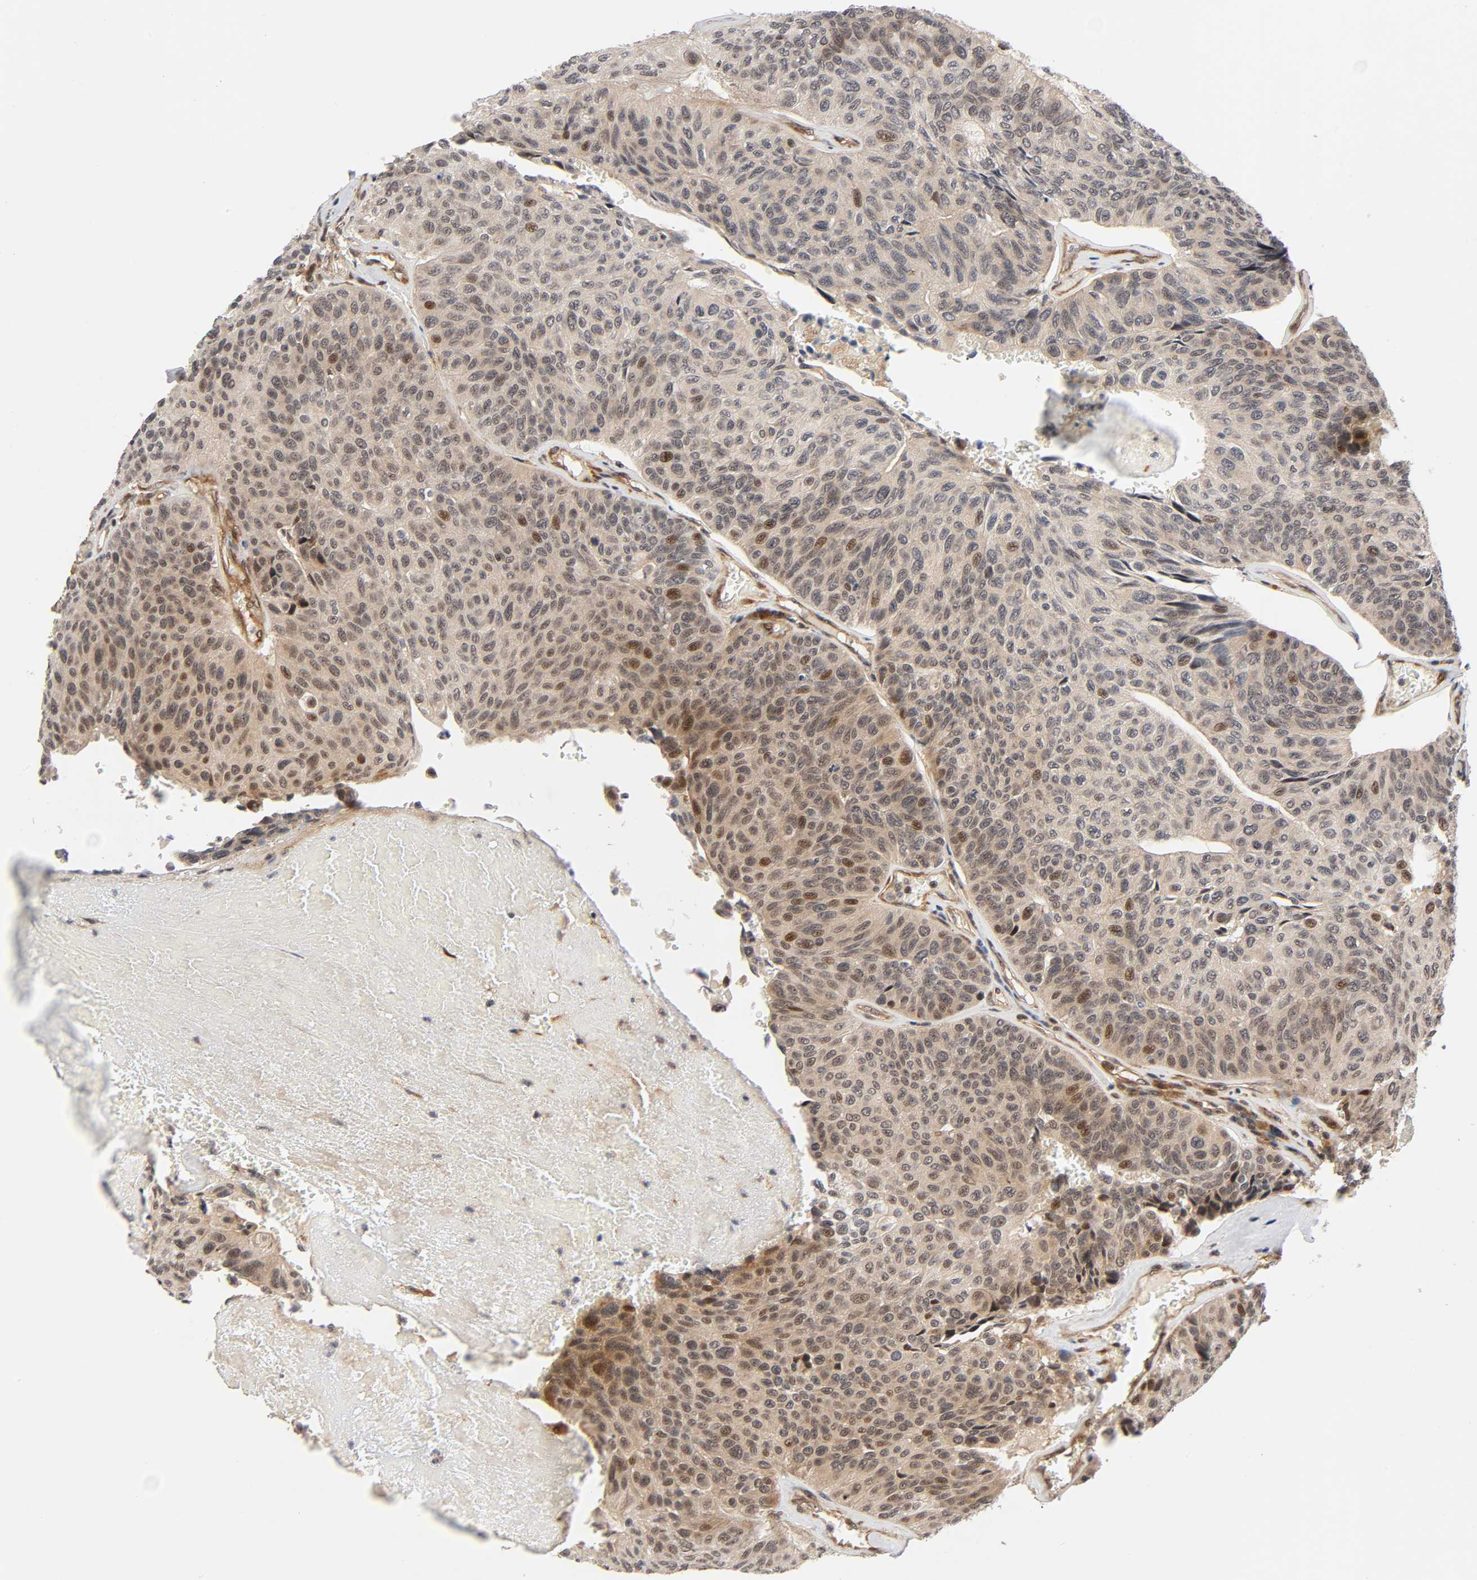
{"staining": {"intensity": "moderate", "quantity": ">75%", "location": "cytoplasmic/membranous,nuclear"}, "tissue": "urothelial cancer", "cell_type": "Tumor cells", "image_type": "cancer", "snomed": [{"axis": "morphology", "description": "Urothelial carcinoma, High grade"}, {"axis": "topography", "description": "Urinary bladder"}], "caption": "An immunohistochemistry micrograph of tumor tissue is shown. Protein staining in brown labels moderate cytoplasmic/membranous and nuclear positivity in urothelial cancer within tumor cells. (brown staining indicates protein expression, while blue staining denotes nuclei).", "gene": "IQCJ-SCHIP1", "patient": {"sex": "male", "age": 66}}